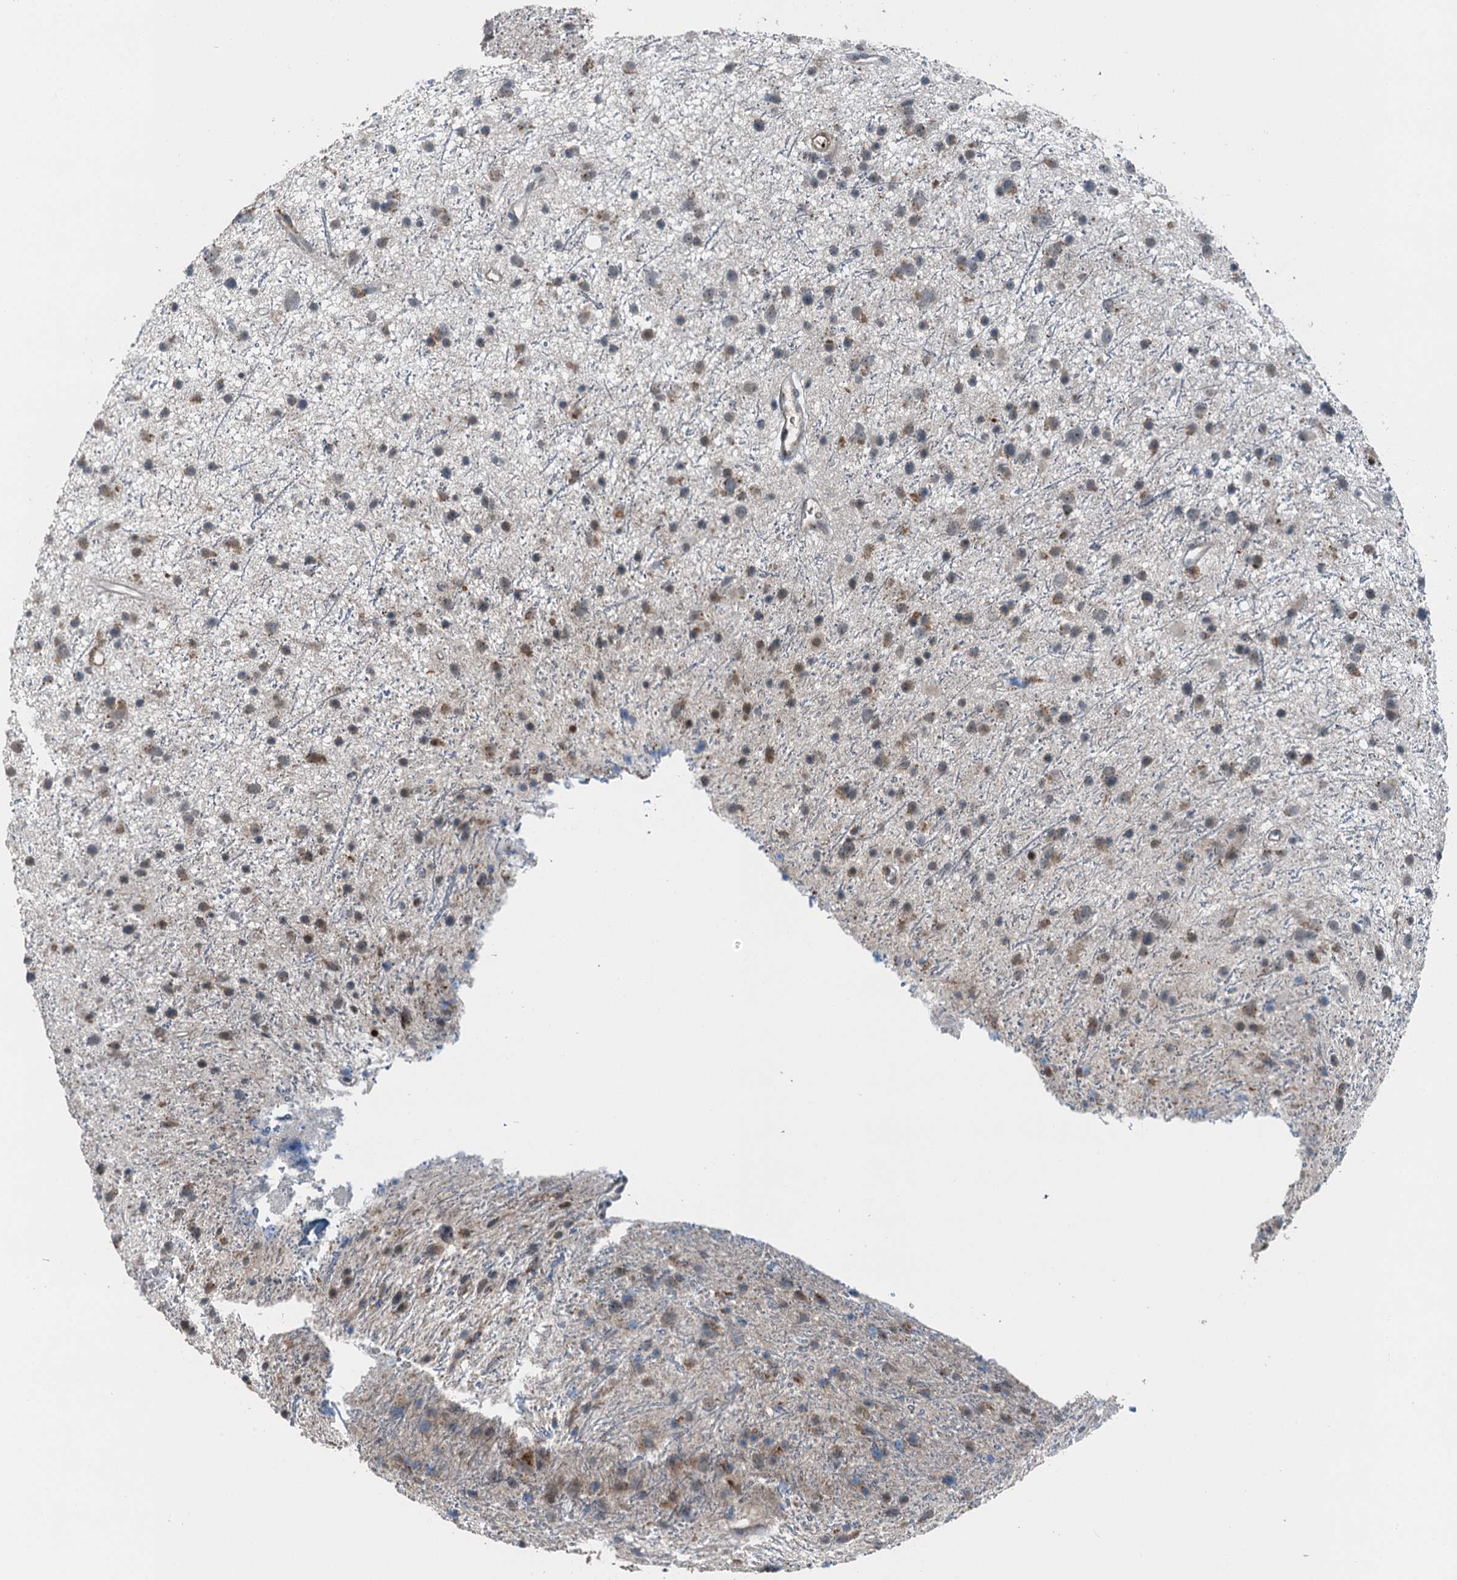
{"staining": {"intensity": "weak", "quantity": "<25%", "location": "cytoplasmic/membranous"}, "tissue": "glioma", "cell_type": "Tumor cells", "image_type": "cancer", "snomed": [{"axis": "morphology", "description": "Glioma, malignant, Low grade"}, {"axis": "topography", "description": "Cerebral cortex"}], "caption": "Tumor cells are negative for brown protein staining in glioma.", "gene": "BMERB1", "patient": {"sex": "female", "age": 39}}